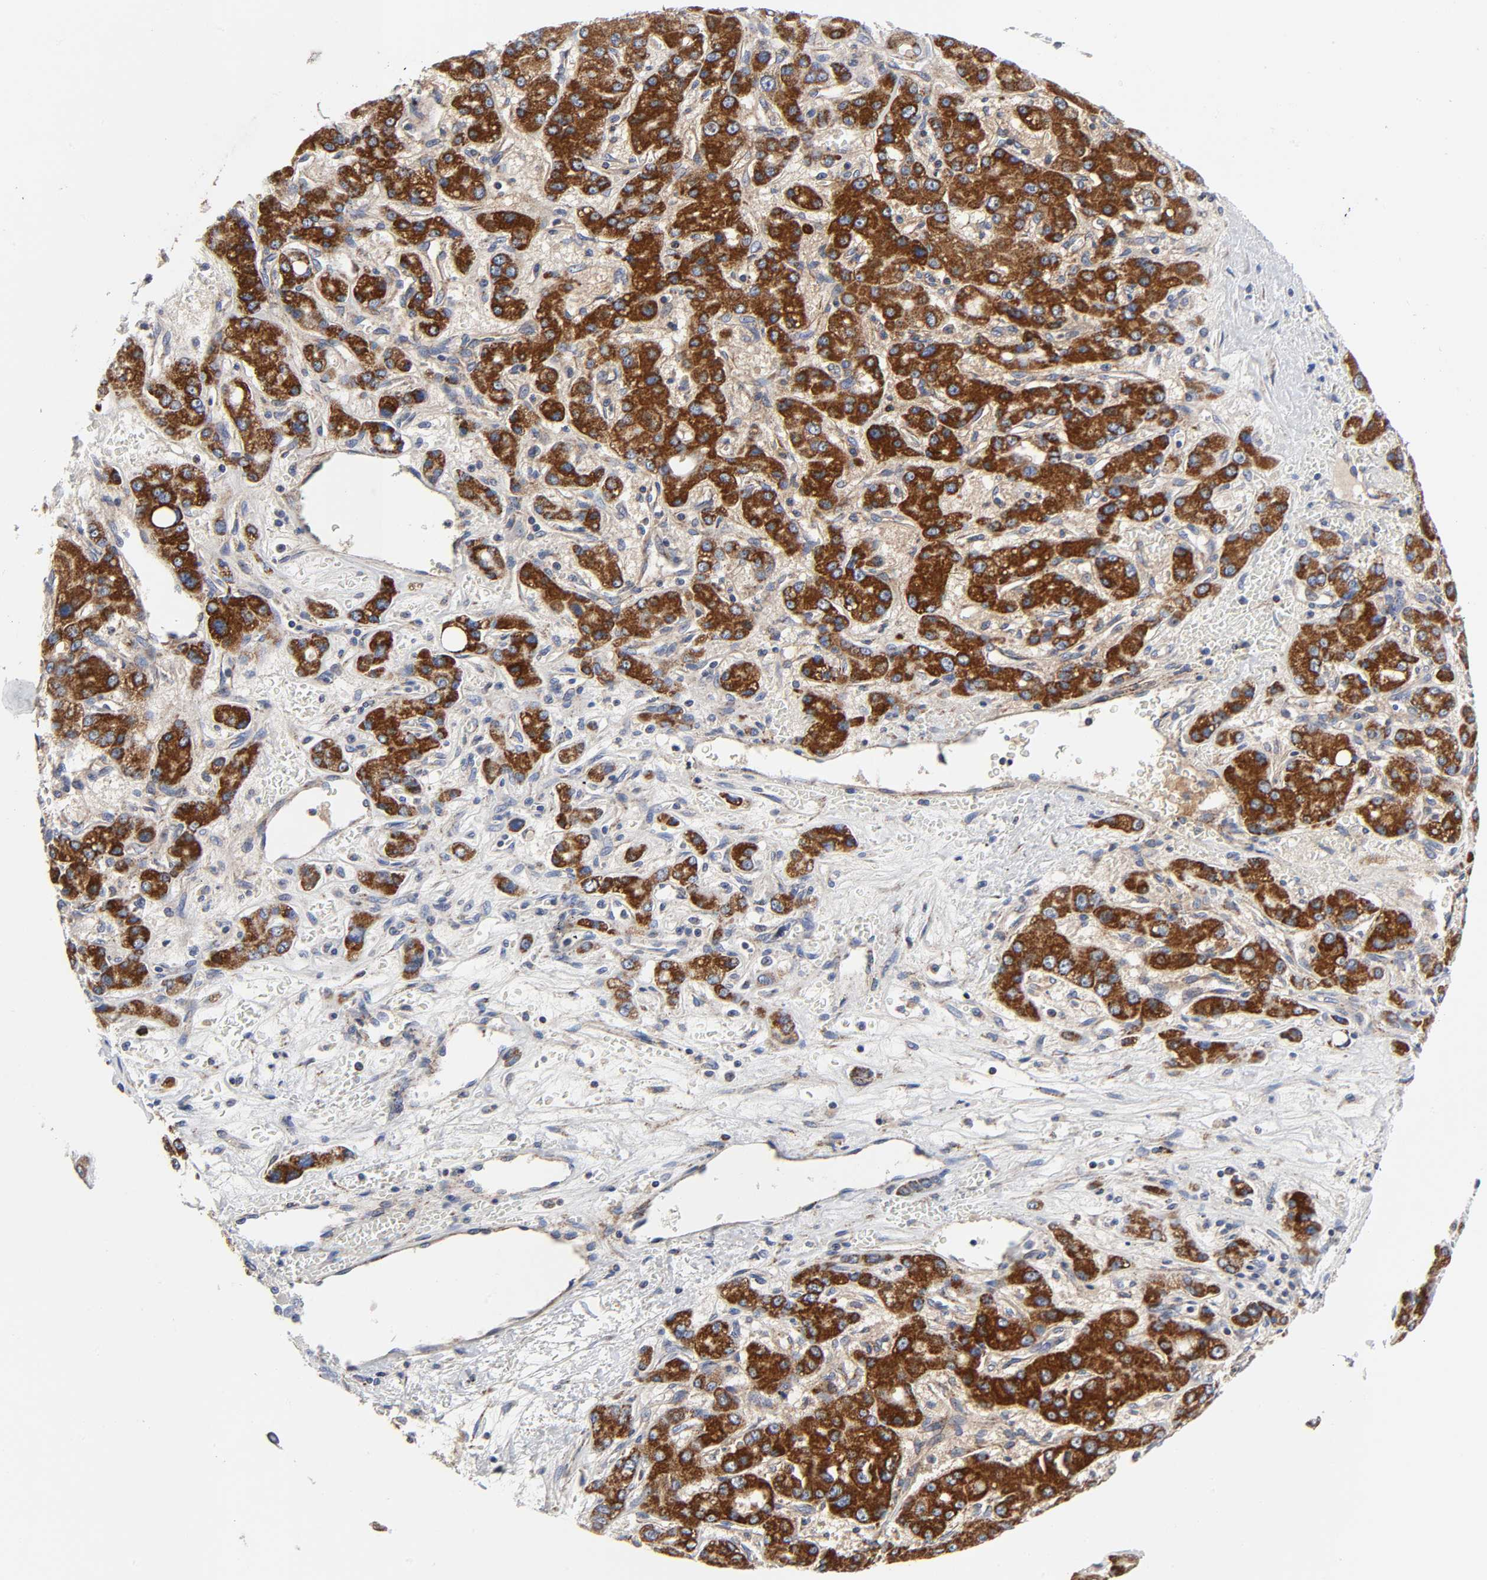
{"staining": {"intensity": "strong", "quantity": ">75%", "location": "cytoplasmic/membranous"}, "tissue": "liver cancer", "cell_type": "Tumor cells", "image_type": "cancer", "snomed": [{"axis": "morphology", "description": "Carcinoma, Hepatocellular, NOS"}, {"axis": "topography", "description": "Liver"}], "caption": "Immunohistochemistry (IHC) staining of liver hepatocellular carcinoma, which reveals high levels of strong cytoplasmic/membranous staining in approximately >75% of tumor cells indicating strong cytoplasmic/membranous protein staining. The staining was performed using DAB (brown) for protein detection and nuclei were counterstained in hematoxylin (blue).", "gene": "AOPEP", "patient": {"sex": "male", "age": 55}}